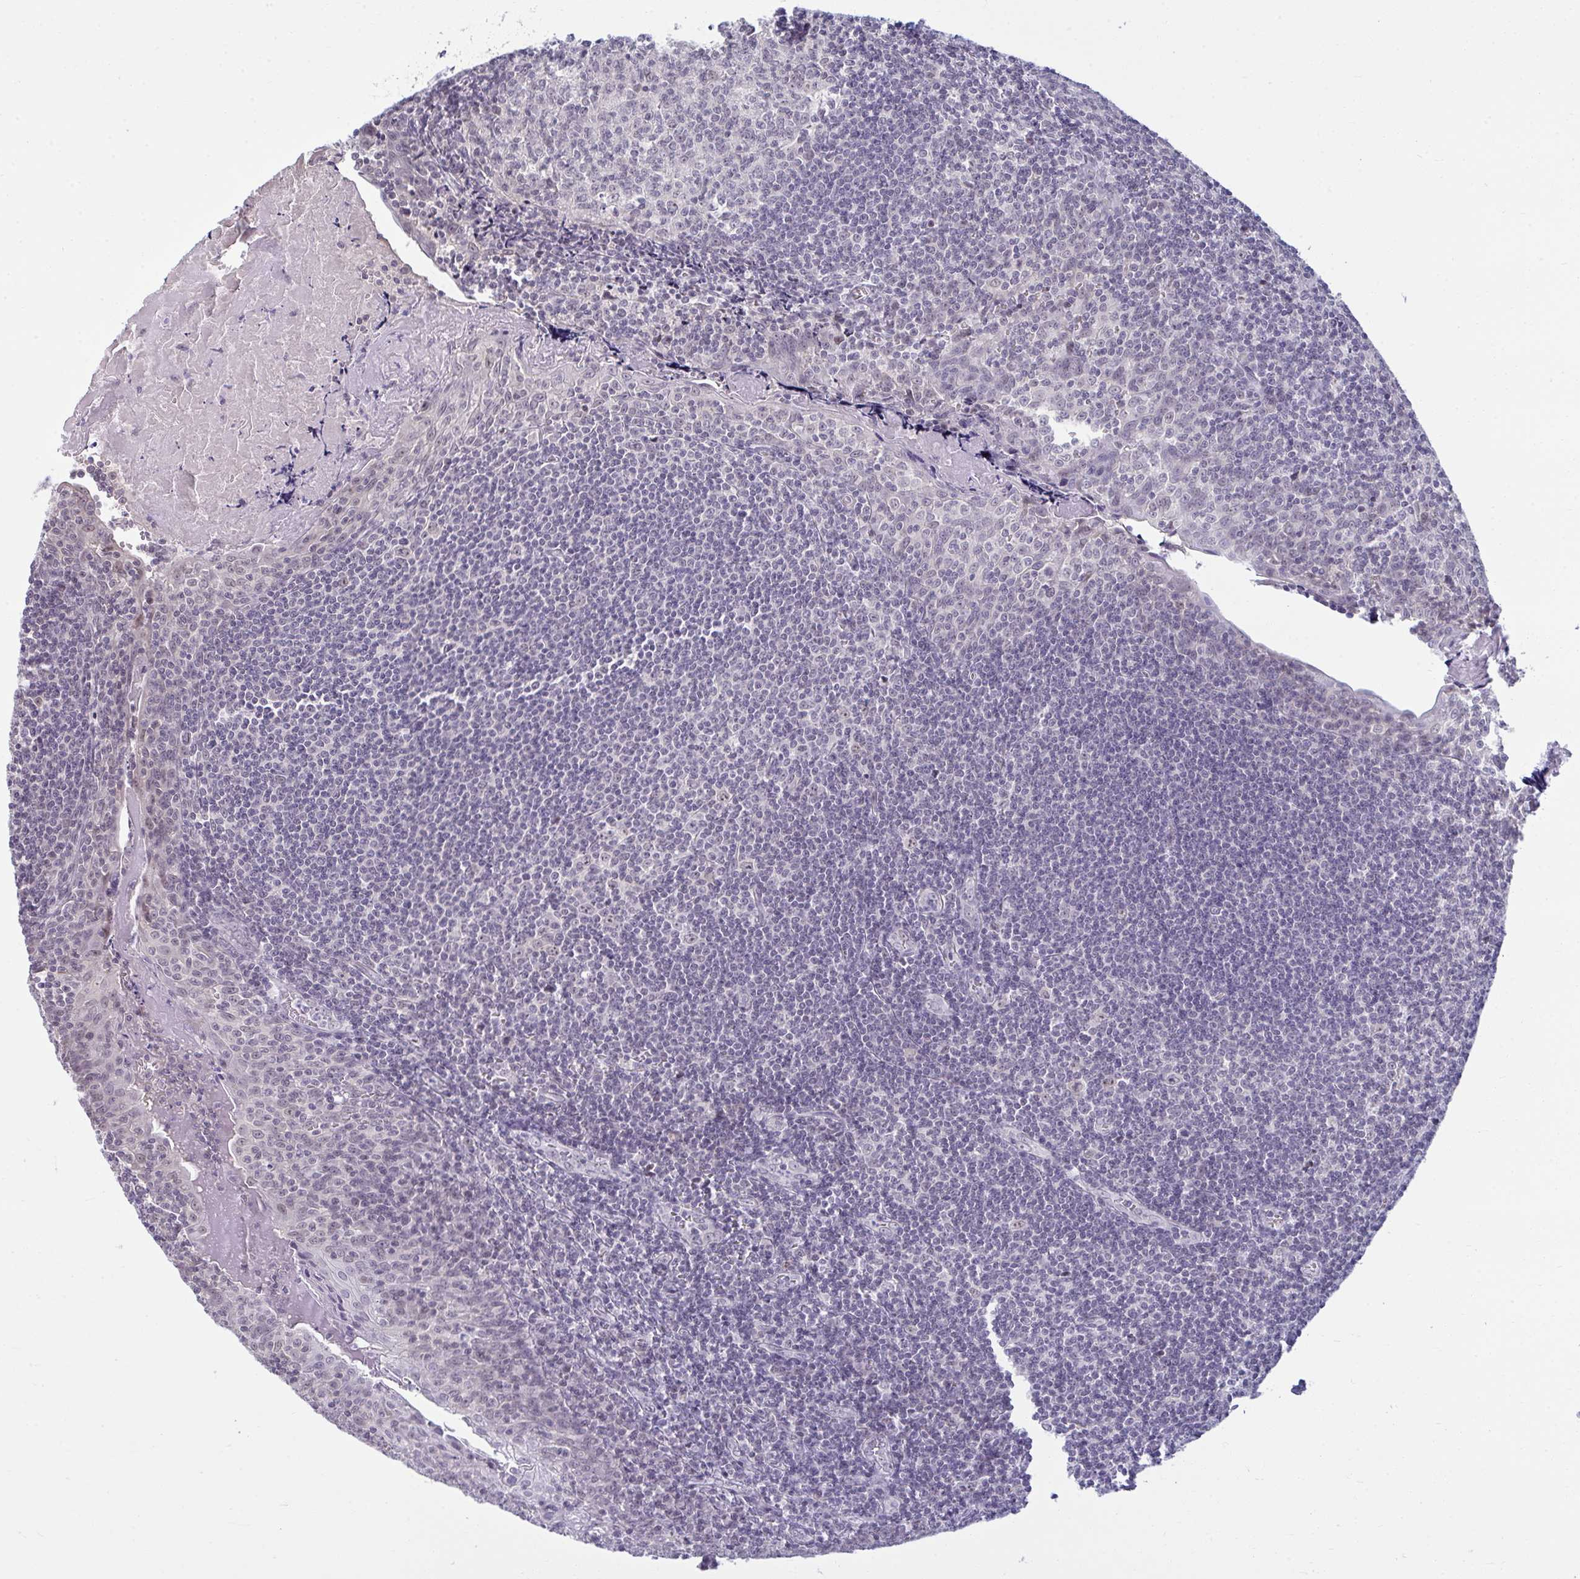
{"staining": {"intensity": "negative", "quantity": "none", "location": "none"}, "tissue": "tonsil", "cell_type": "Germinal center cells", "image_type": "normal", "snomed": [{"axis": "morphology", "description": "Normal tissue, NOS"}, {"axis": "morphology", "description": "Inflammation, NOS"}, {"axis": "topography", "description": "Tonsil"}], "caption": "The IHC histopathology image has no significant expression in germinal center cells of tonsil.", "gene": "RNASEH1", "patient": {"sex": "female", "age": 31}}